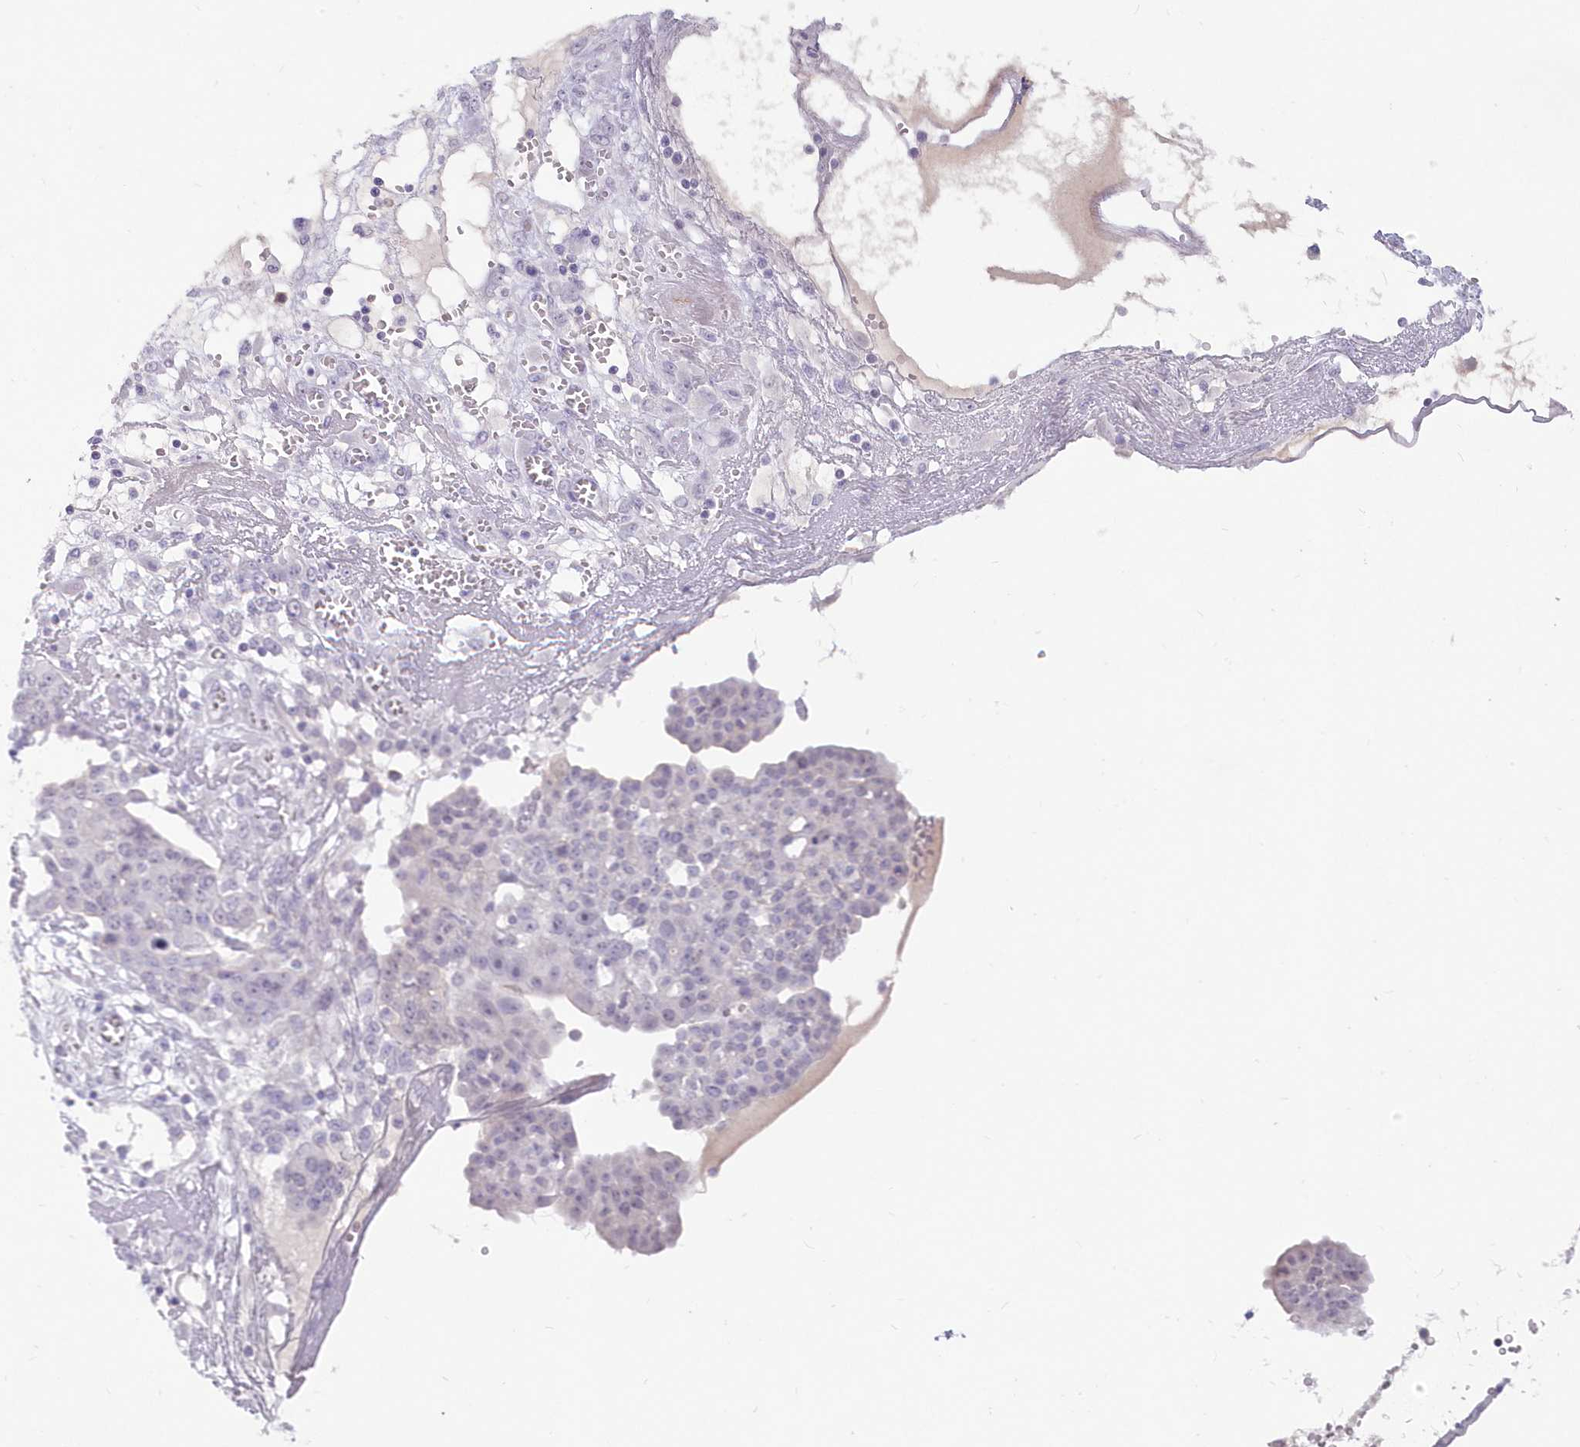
{"staining": {"intensity": "negative", "quantity": "none", "location": "none"}, "tissue": "ovarian cancer", "cell_type": "Tumor cells", "image_type": "cancer", "snomed": [{"axis": "morphology", "description": "Cystadenocarcinoma, serous, NOS"}, {"axis": "topography", "description": "Soft tissue"}, {"axis": "topography", "description": "Ovary"}], "caption": "Tumor cells are negative for protein expression in human ovarian cancer.", "gene": "SNED1", "patient": {"sex": "female", "age": 57}}